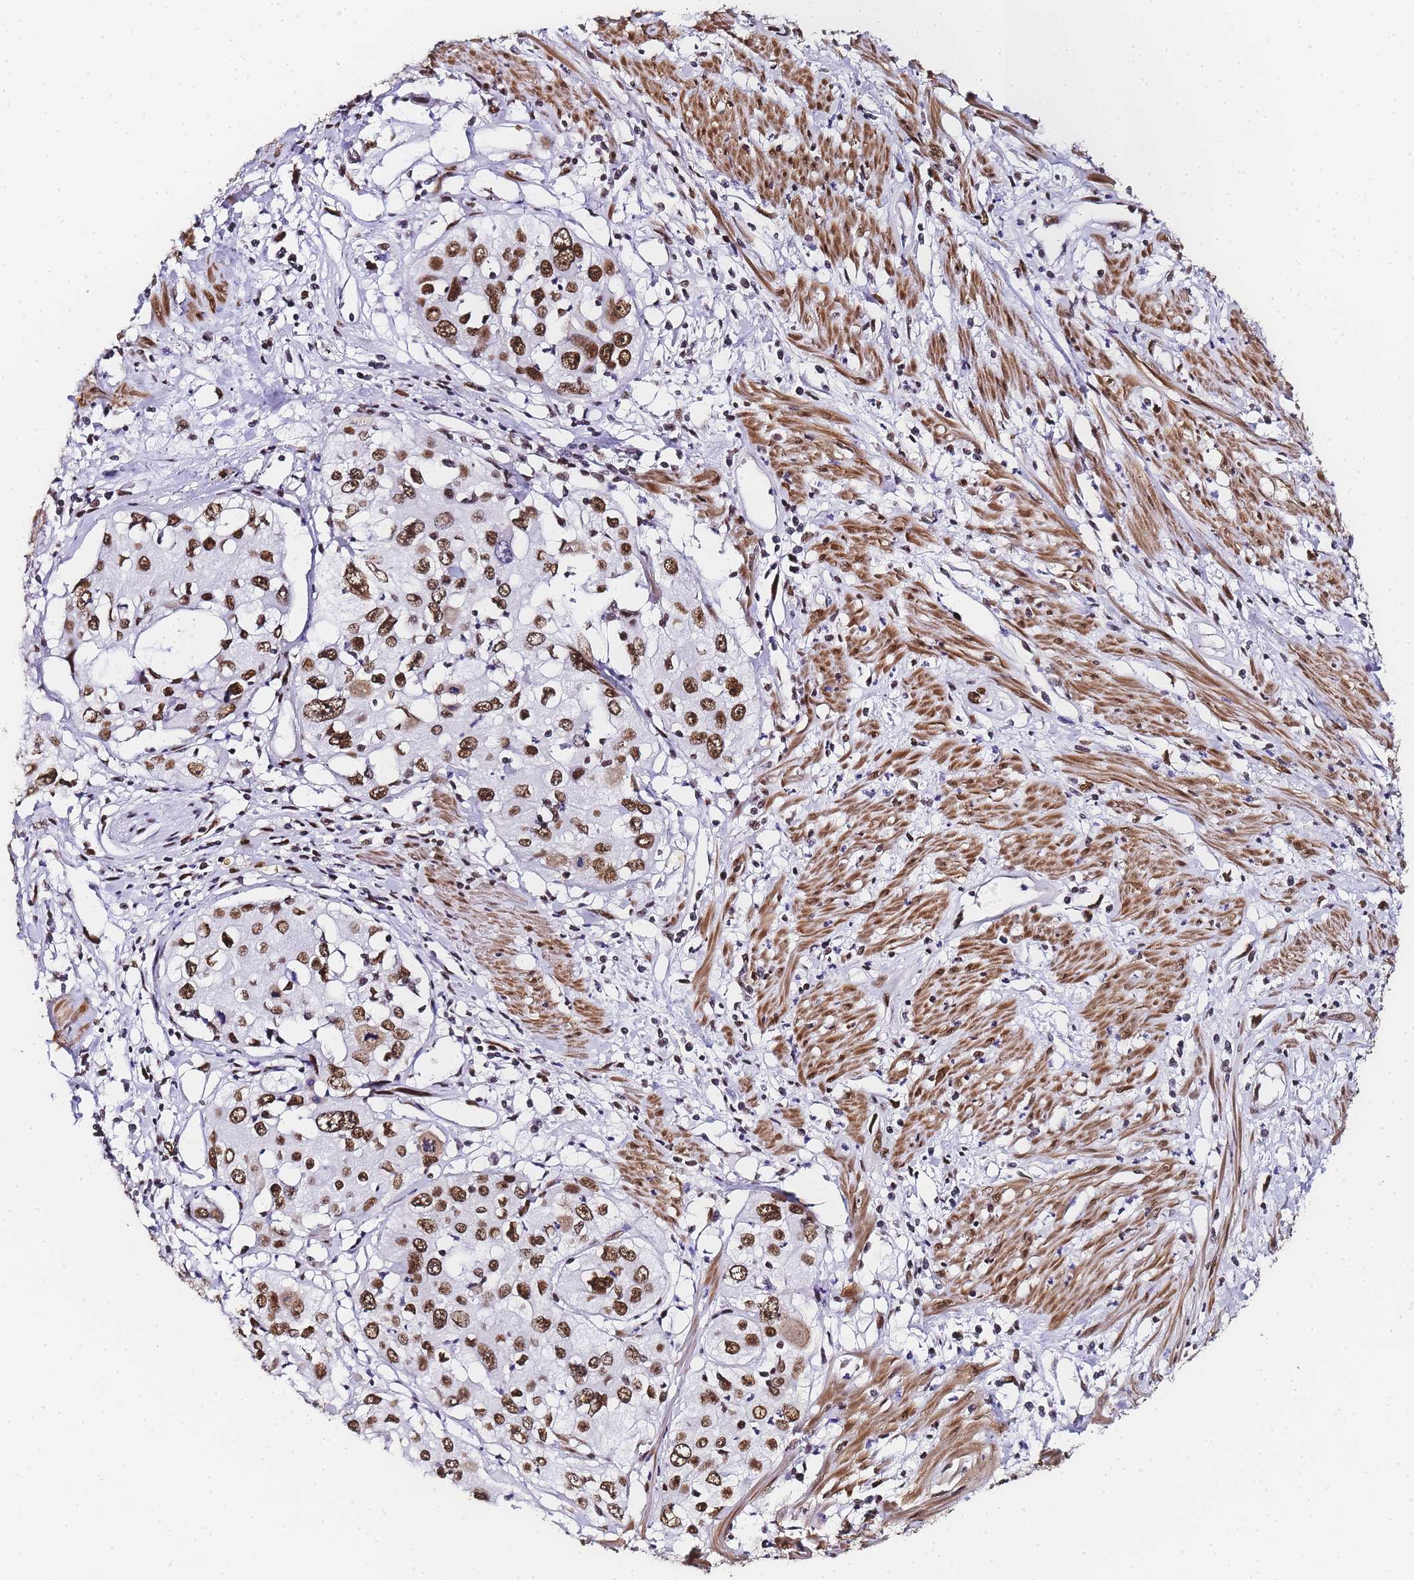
{"staining": {"intensity": "moderate", "quantity": ">75%", "location": "nuclear"}, "tissue": "cervical cancer", "cell_type": "Tumor cells", "image_type": "cancer", "snomed": [{"axis": "morphology", "description": "Squamous cell carcinoma, NOS"}, {"axis": "topography", "description": "Cervix"}], "caption": "Immunohistochemistry (IHC) (DAB (3,3'-diaminobenzidine)) staining of cervical squamous cell carcinoma shows moderate nuclear protein expression in about >75% of tumor cells. (Brightfield microscopy of DAB IHC at high magnification).", "gene": "POLR1A", "patient": {"sex": "female", "age": 31}}